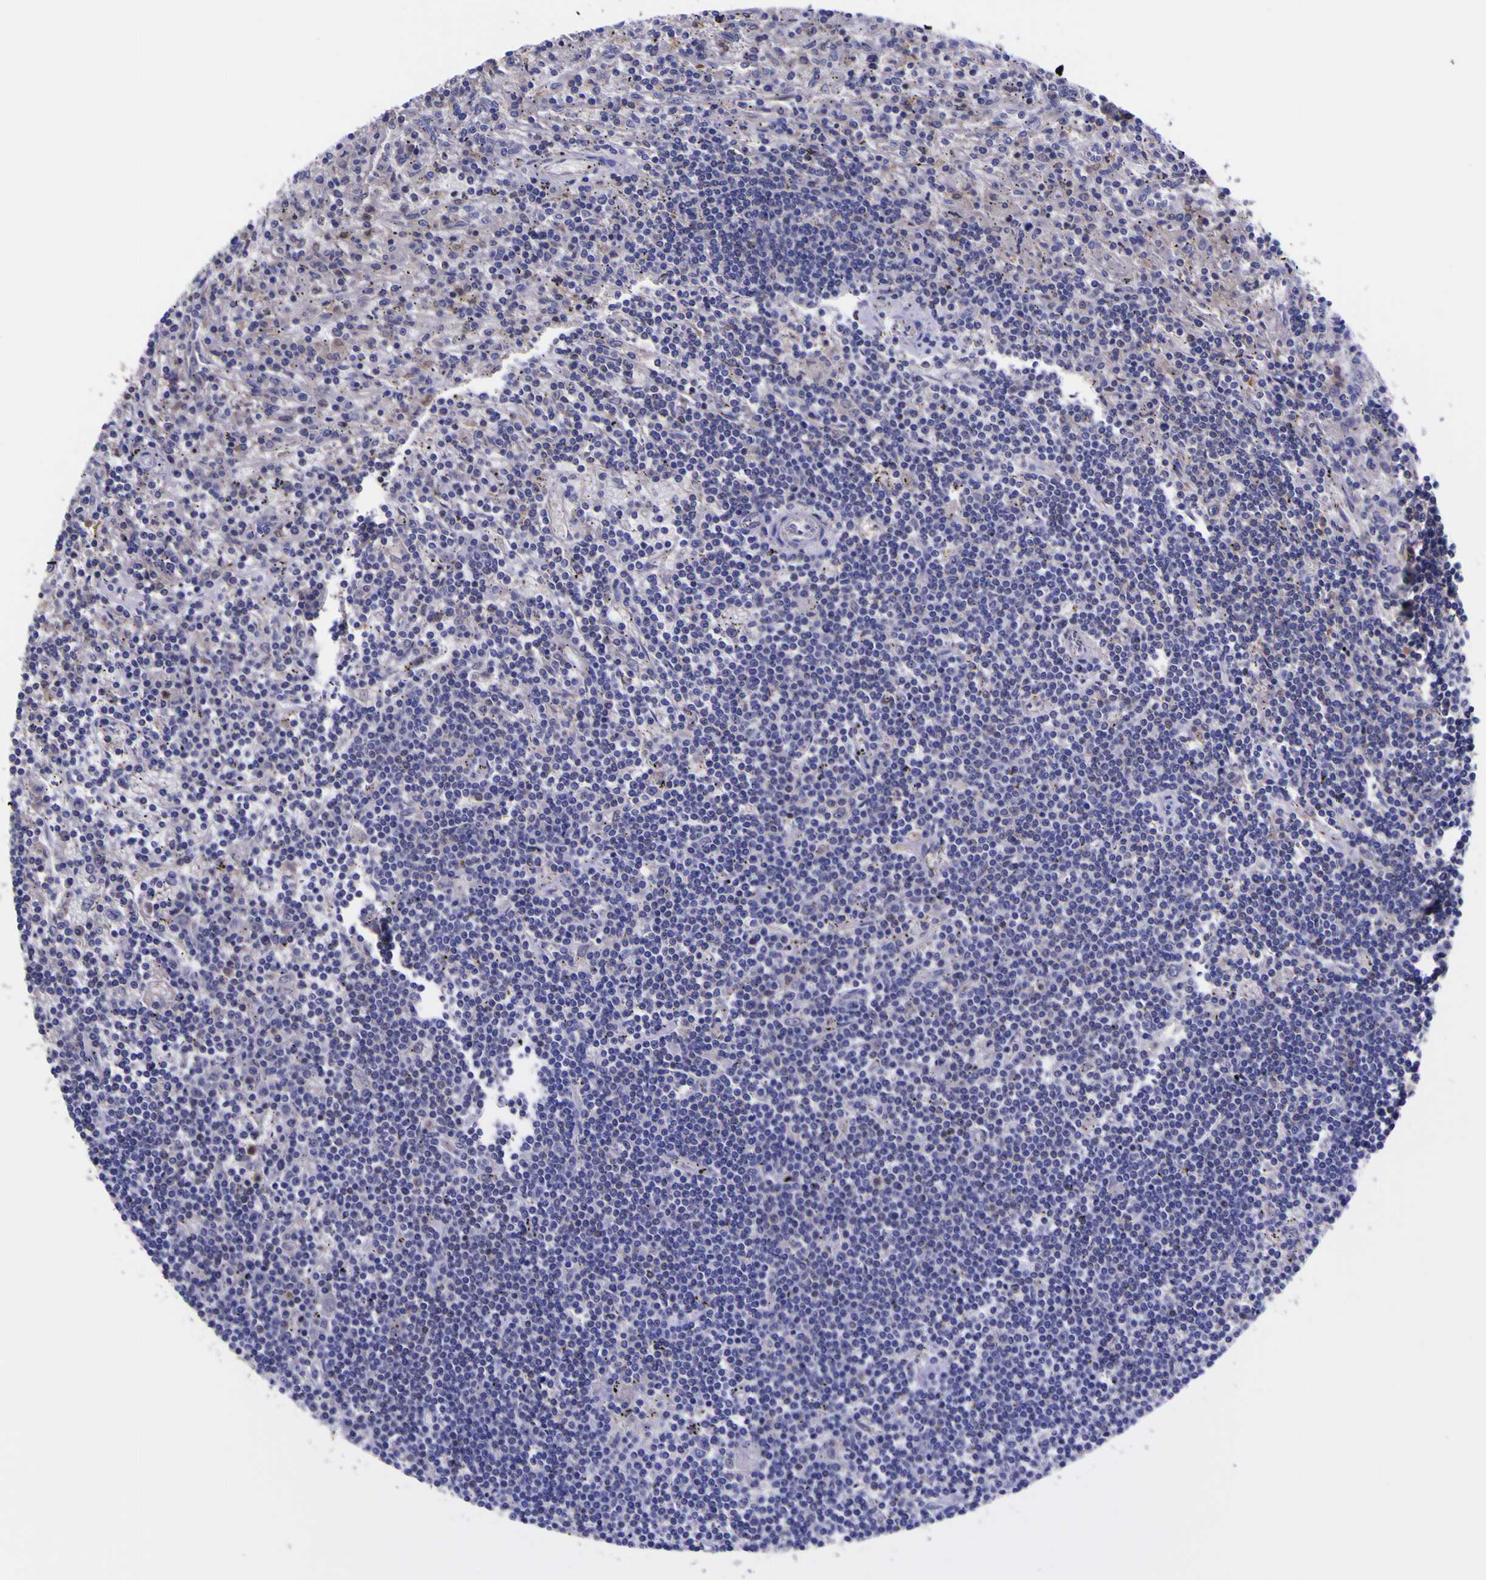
{"staining": {"intensity": "negative", "quantity": "none", "location": "none"}, "tissue": "lymphoma", "cell_type": "Tumor cells", "image_type": "cancer", "snomed": [{"axis": "morphology", "description": "Malignant lymphoma, non-Hodgkin's type, Low grade"}, {"axis": "topography", "description": "Spleen"}], "caption": "The immunohistochemistry (IHC) image has no significant expression in tumor cells of lymphoma tissue. (DAB (3,3'-diaminobenzidine) IHC with hematoxylin counter stain).", "gene": "MAPK14", "patient": {"sex": "male", "age": 76}}